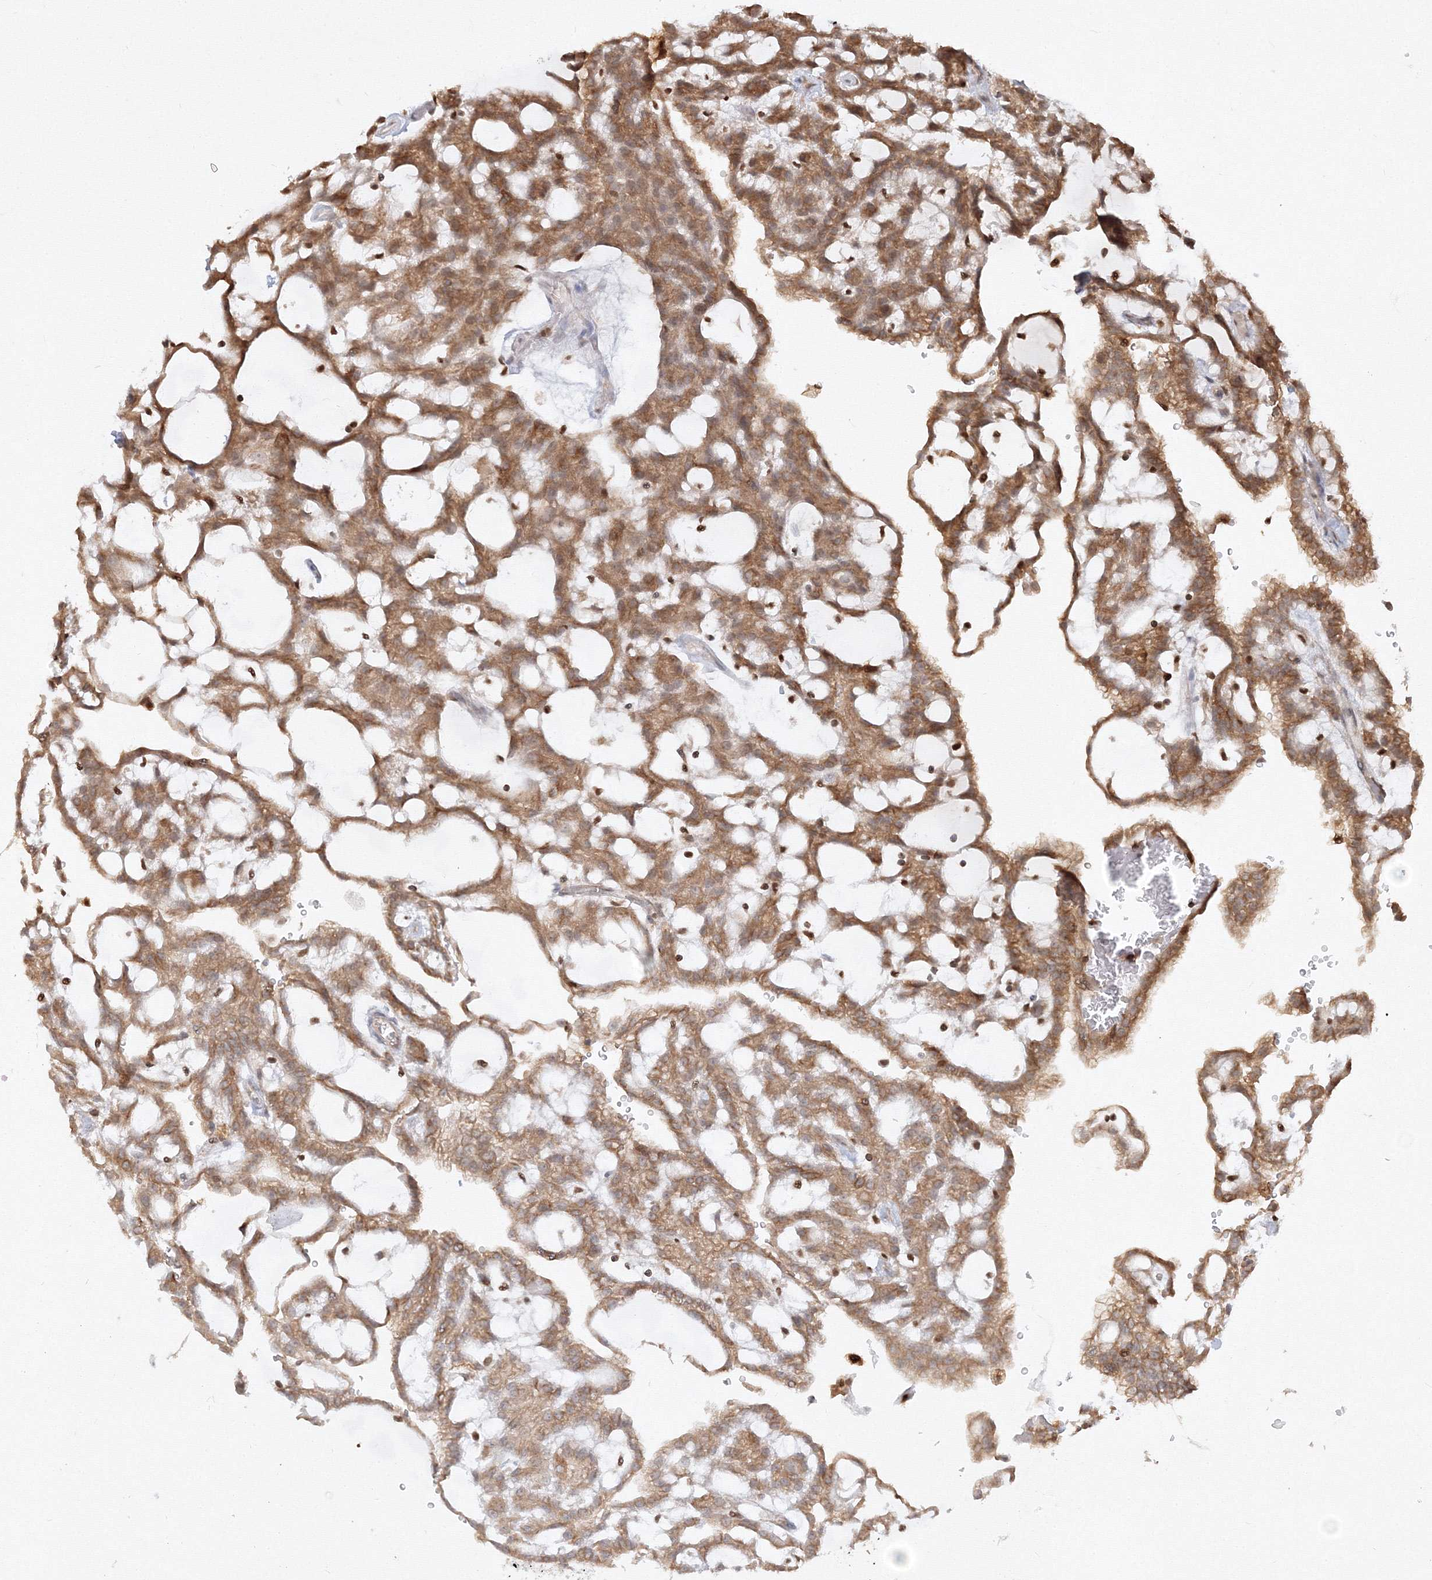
{"staining": {"intensity": "moderate", "quantity": ">75%", "location": "cytoplasmic/membranous"}, "tissue": "renal cancer", "cell_type": "Tumor cells", "image_type": "cancer", "snomed": [{"axis": "morphology", "description": "Adenocarcinoma, NOS"}, {"axis": "topography", "description": "Kidney"}], "caption": "The histopathology image exhibits a brown stain indicating the presence of a protein in the cytoplasmic/membranous of tumor cells in renal adenocarcinoma.", "gene": "TMEM50B", "patient": {"sex": "male", "age": 63}}